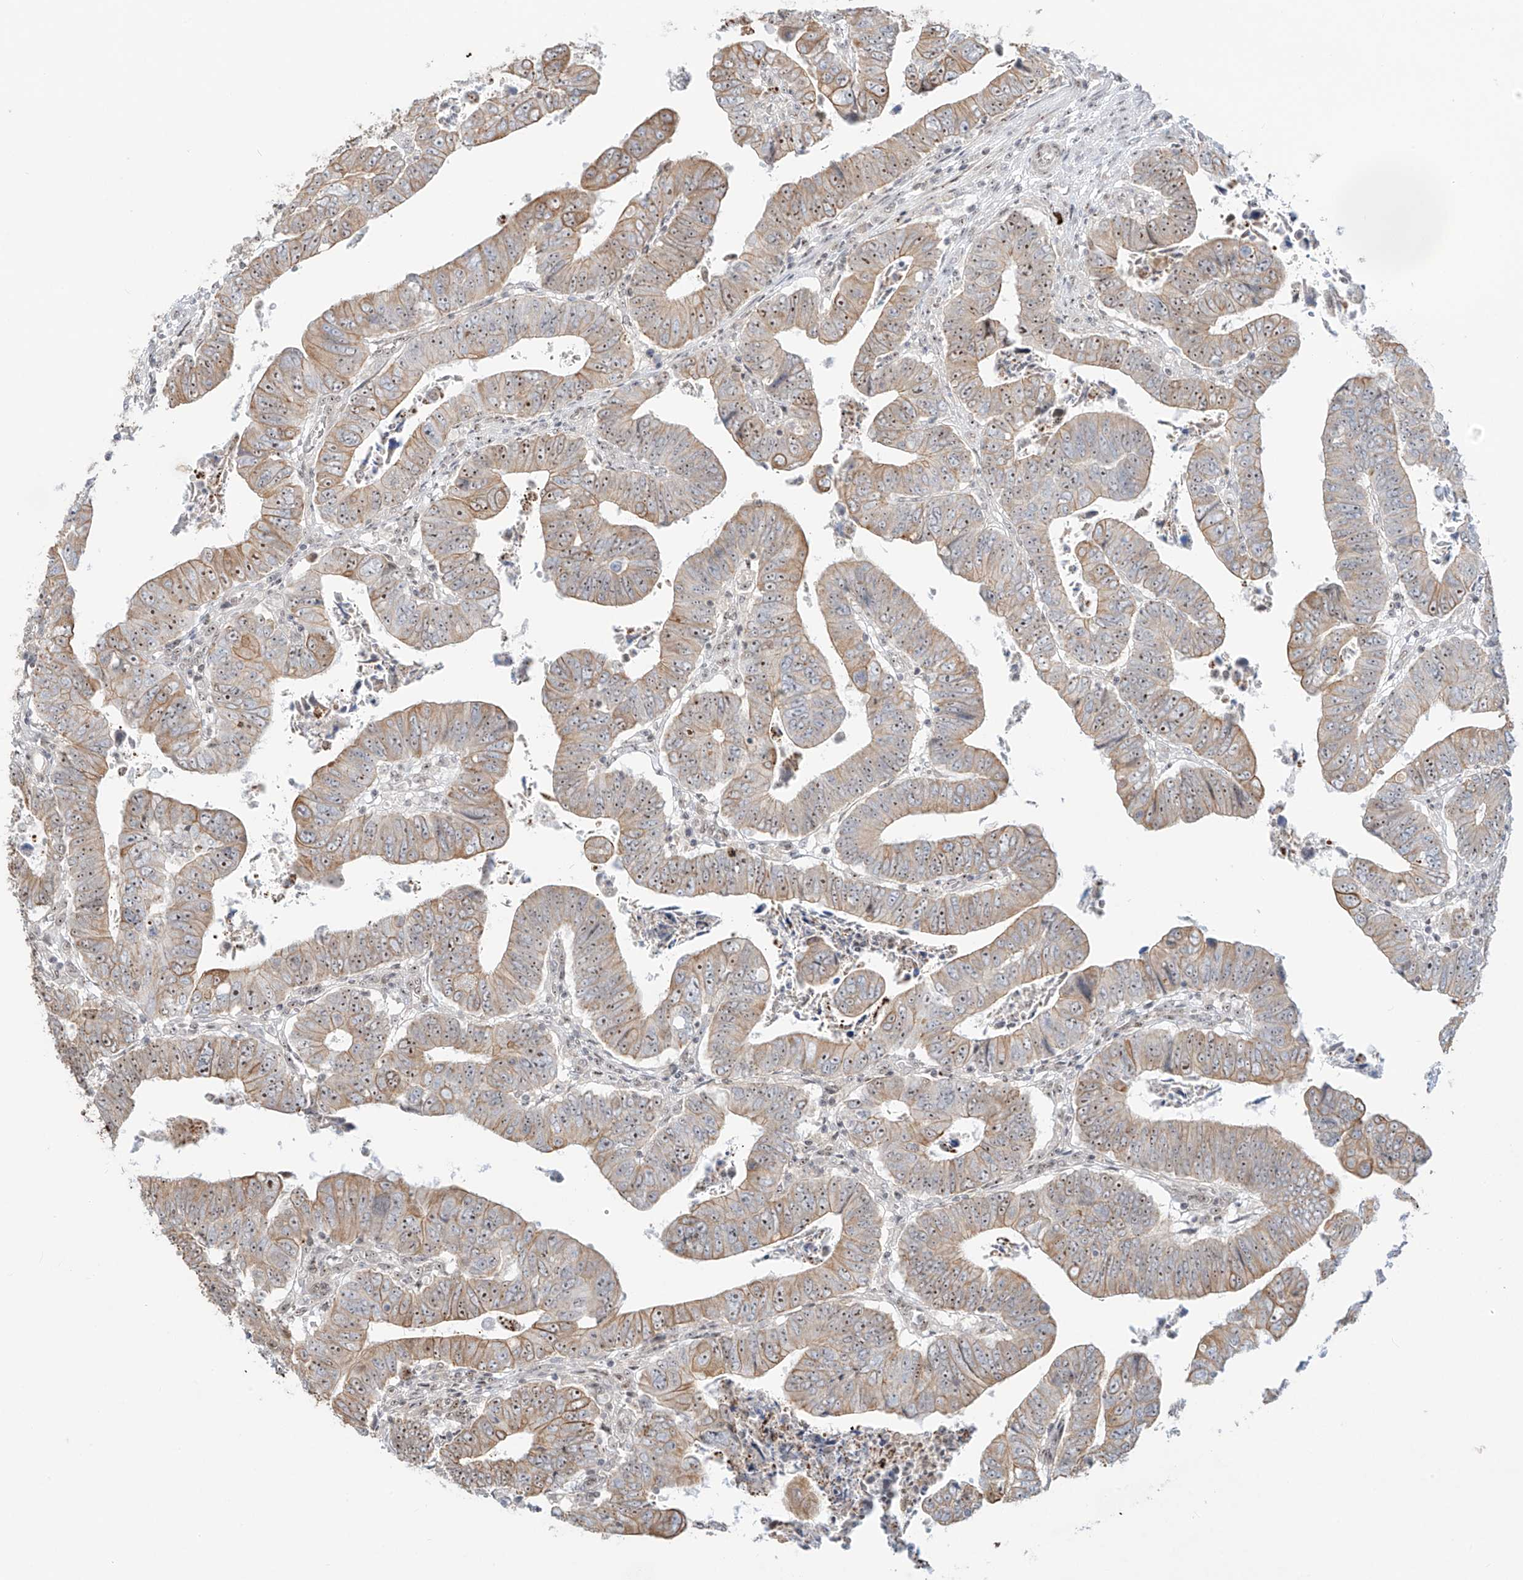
{"staining": {"intensity": "moderate", "quantity": ">75%", "location": "cytoplasmic/membranous,nuclear"}, "tissue": "colorectal cancer", "cell_type": "Tumor cells", "image_type": "cancer", "snomed": [{"axis": "morphology", "description": "Normal tissue, NOS"}, {"axis": "morphology", "description": "Adenocarcinoma, NOS"}, {"axis": "topography", "description": "Rectum"}], "caption": "Immunohistochemistry (IHC) of colorectal adenocarcinoma reveals medium levels of moderate cytoplasmic/membranous and nuclear positivity in about >75% of tumor cells.", "gene": "ZNF512", "patient": {"sex": "female", "age": 65}}